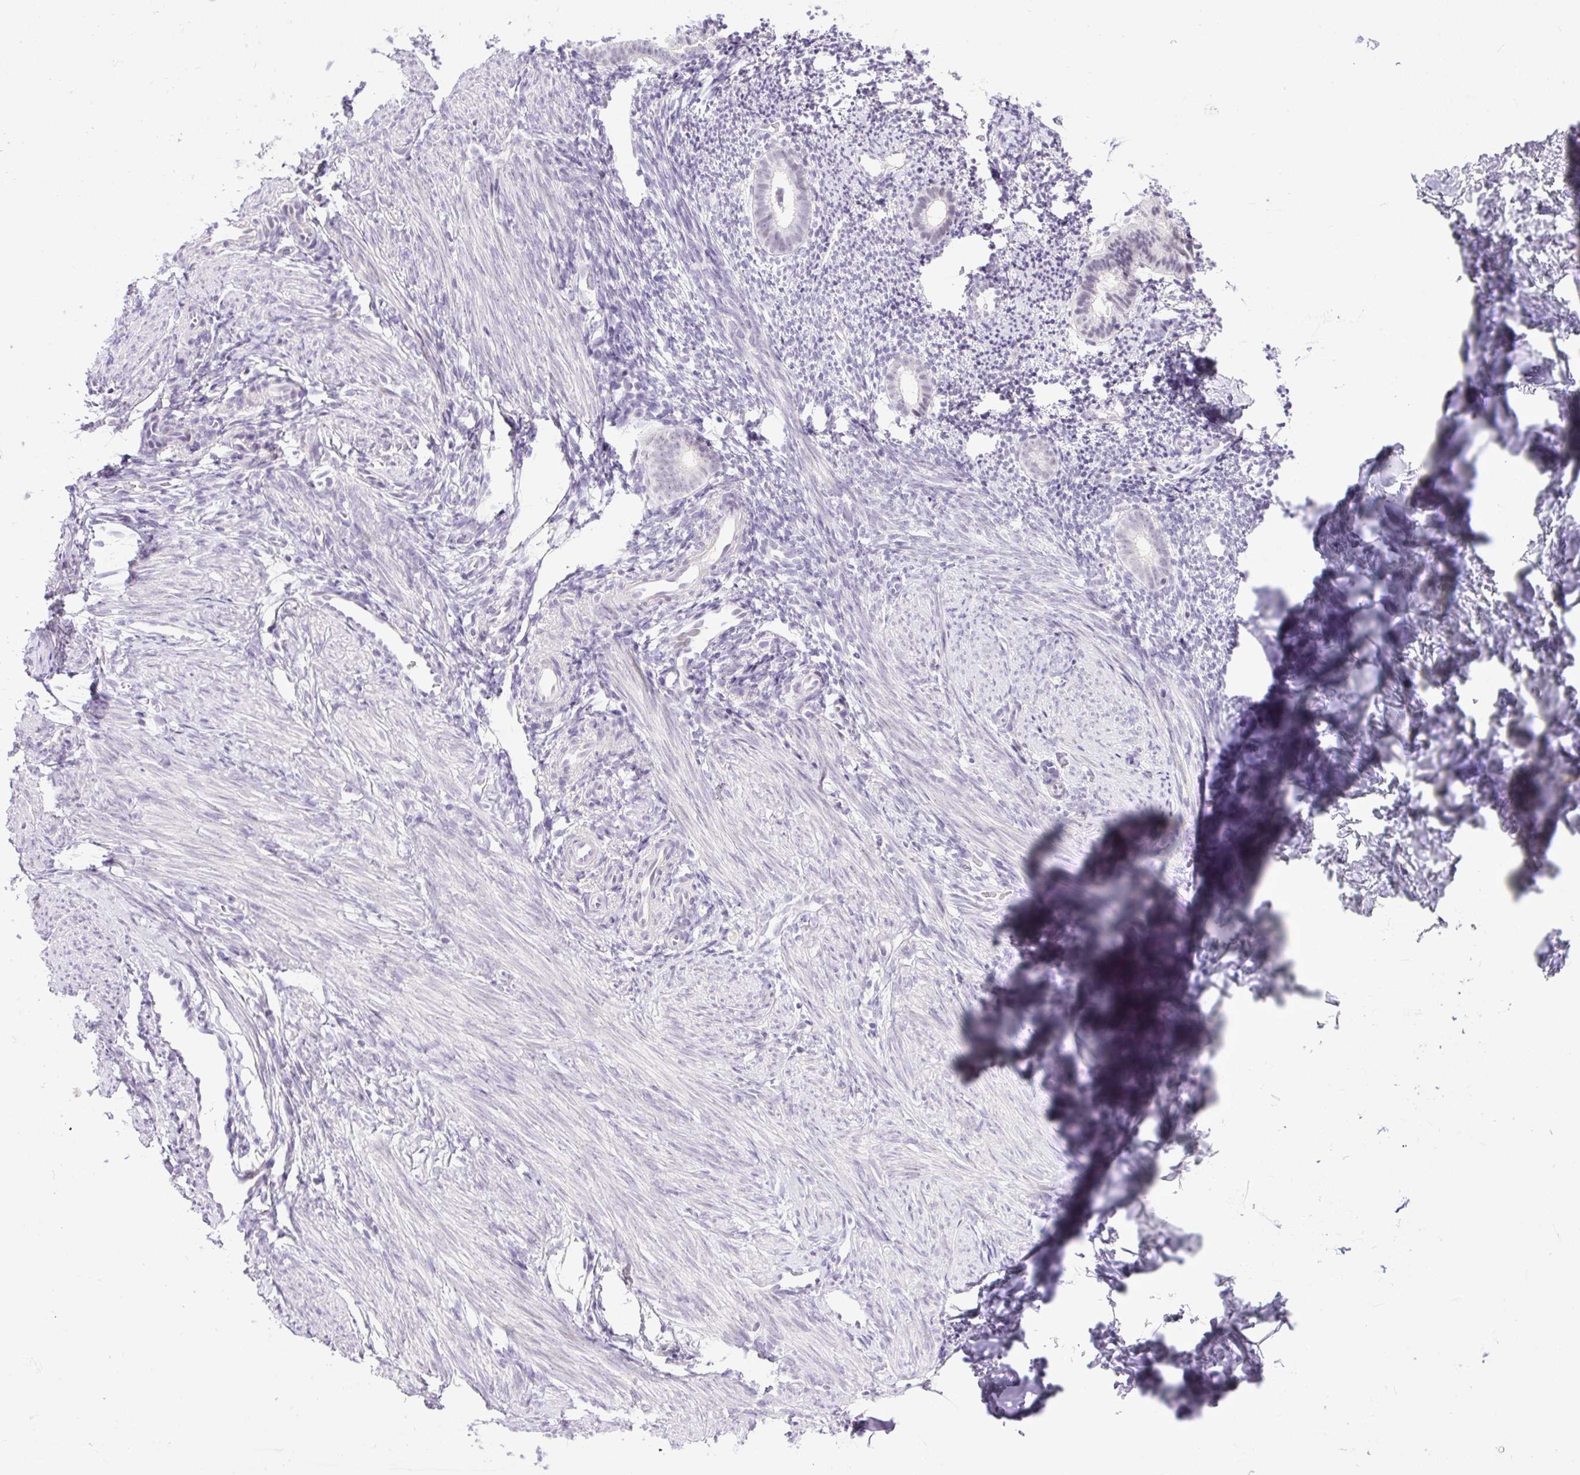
{"staining": {"intensity": "negative", "quantity": "none", "location": "none"}, "tissue": "endometrium", "cell_type": "Cells in endometrial stroma", "image_type": "normal", "snomed": [{"axis": "morphology", "description": "Normal tissue, NOS"}, {"axis": "topography", "description": "Endometrium"}], "caption": "A micrograph of human endometrium is negative for staining in cells in endometrial stroma. (DAB (3,3'-diaminobenzidine) immunohistochemistry visualized using brightfield microscopy, high magnification).", "gene": "WNT10B", "patient": {"sex": "female", "age": 39}}